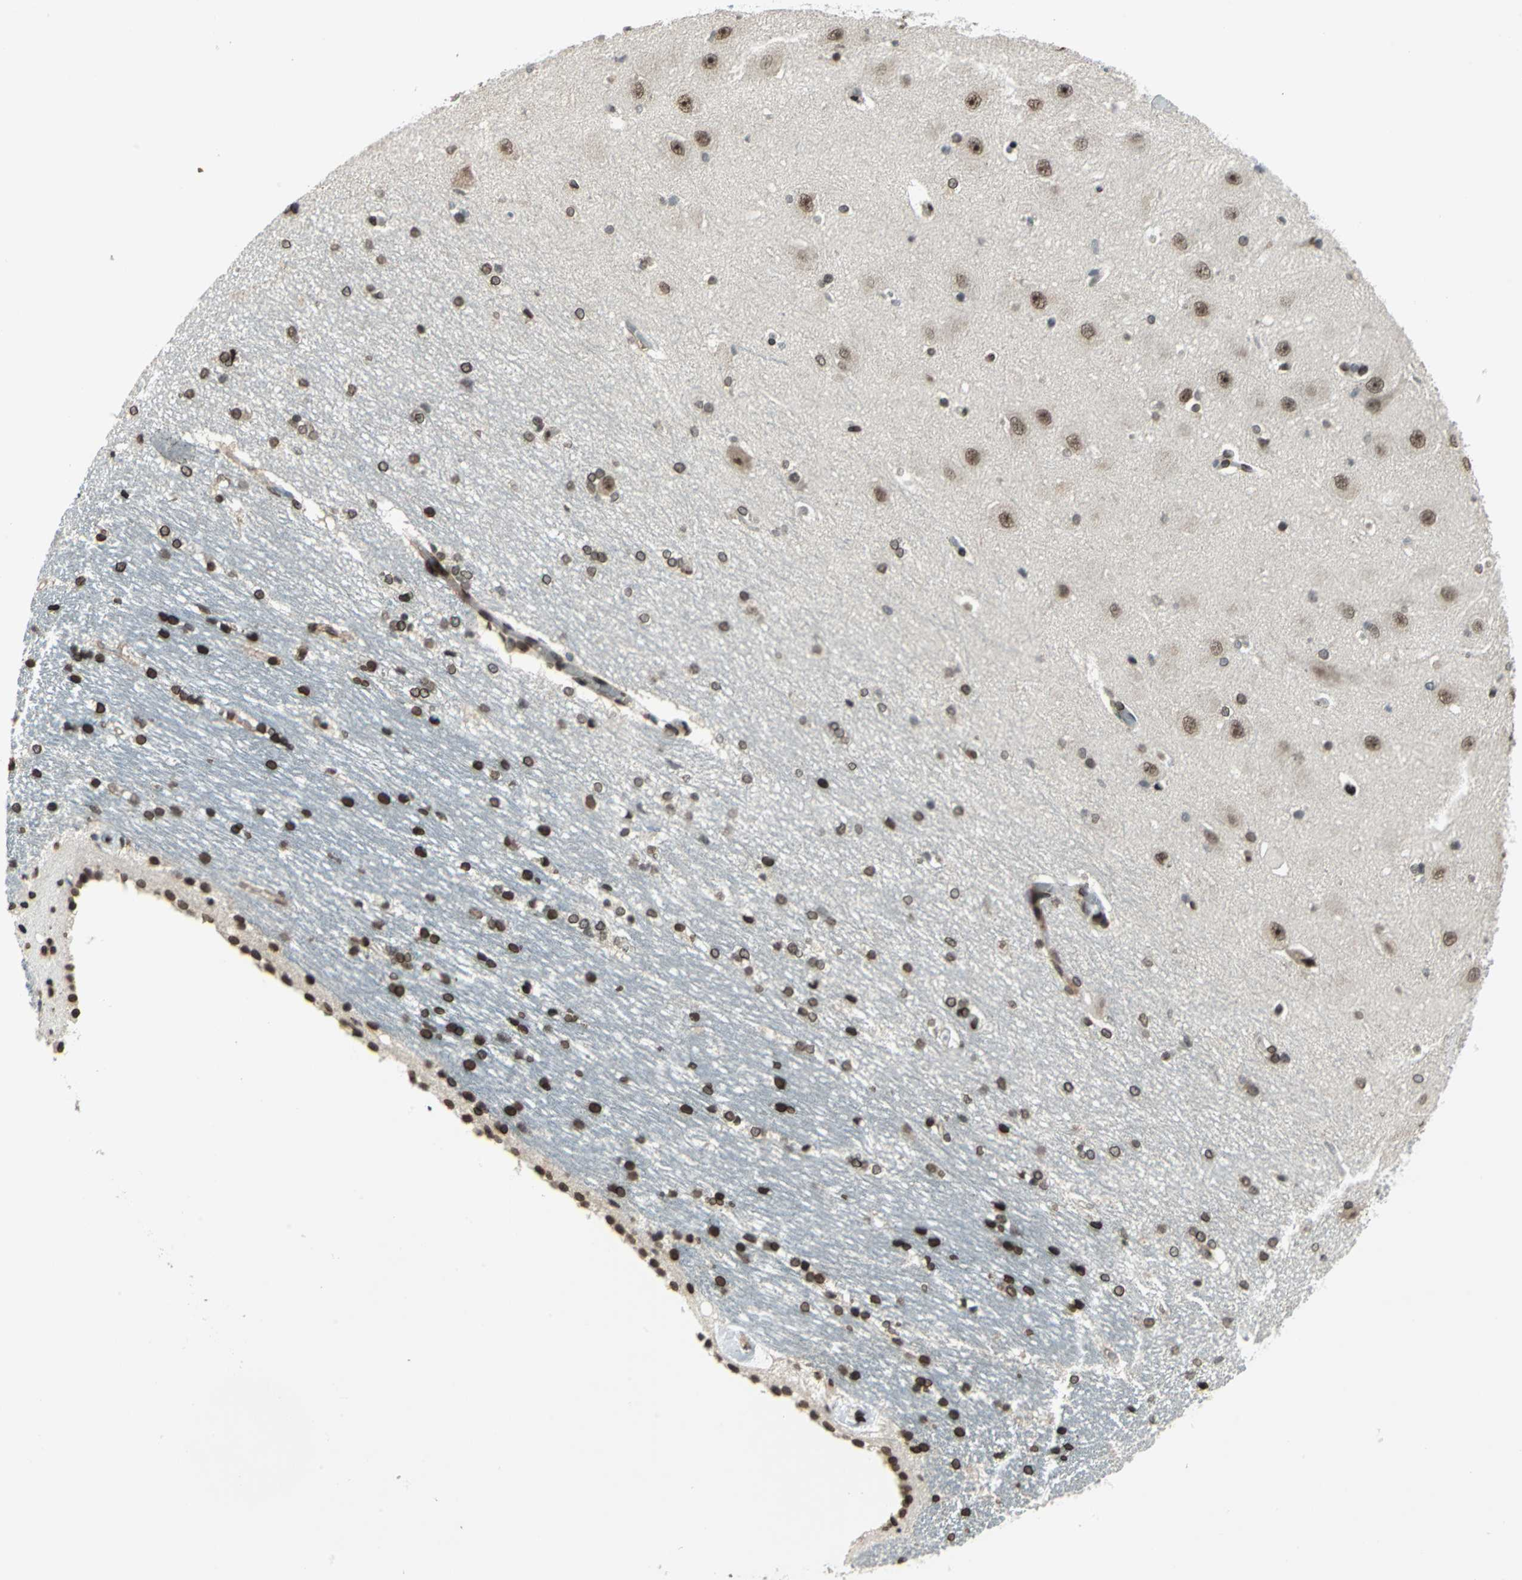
{"staining": {"intensity": "strong", "quantity": ">75%", "location": "nuclear"}, "tissue": "hippocampus", "cell_type": "Glial cells", "image_type": "normal", "snomed": [{"axis": "morphology", "description": "Normal tissue, NOS"}, {"axis": "topography", "description": "Hippocampus"}], "caption": "Immunohistochemical staining of normal hippocampus reveals strong nuclear protein expression in about >75% of glial cells.", "gene": "ISY1", "patient": {"sex": "female", "age": 19}}